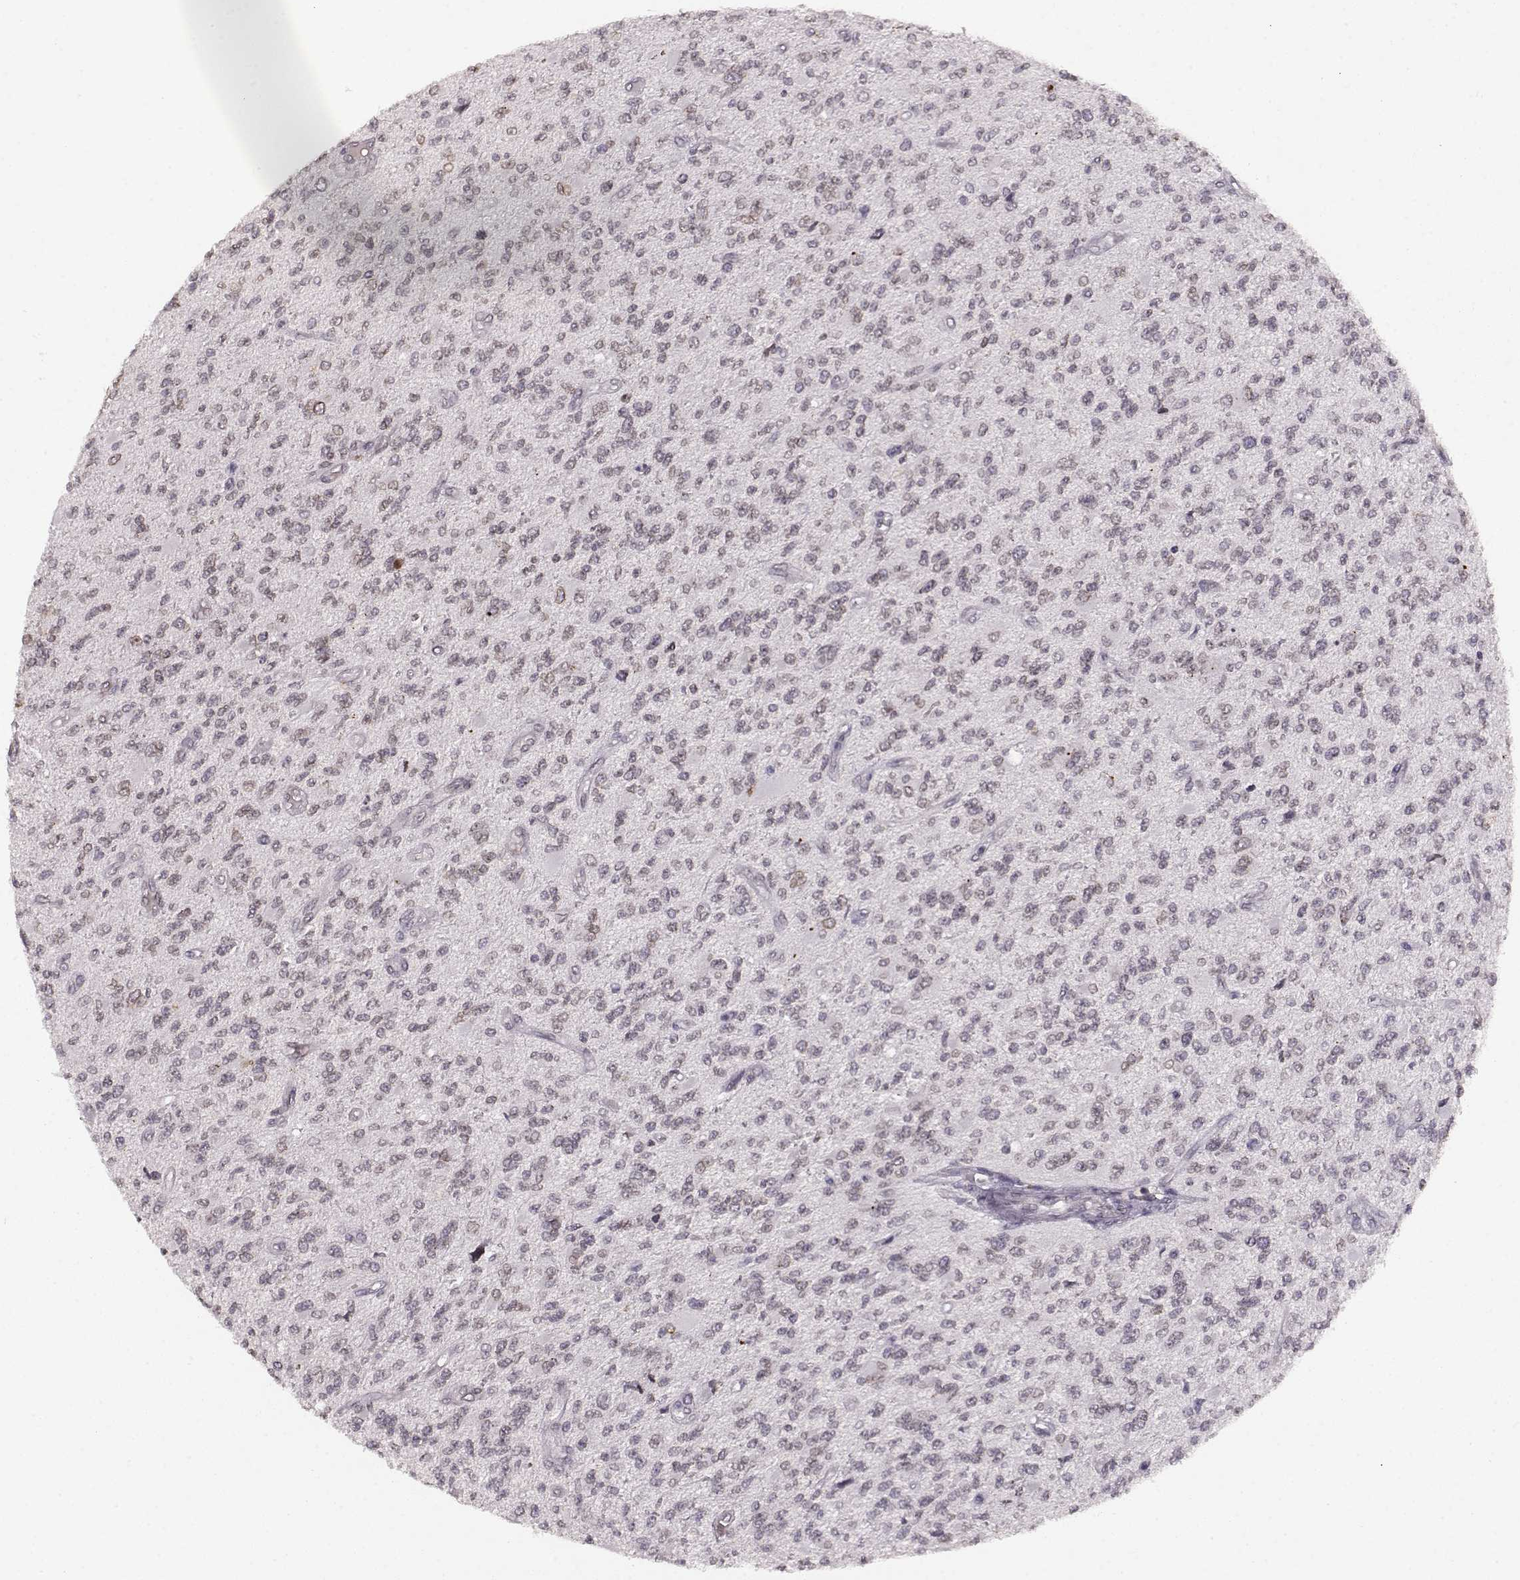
{"staining": {"intensity": "weak", "quantity": "25%-75%", "location": "cytoplasmic/membranous,nuclear"}, "tissue": "glioma", "cell_type": "Tumor cells", "image_type": "cancer", "snomed": [{"axis": "morphology", "description": "Glioma, malignant, High grade"}, {"axis": "topography", "description": "Brain"}], "caption": "Glioma tissue demonstrates weak cytoplasmic/membranous and nuclear expression in approximately 25%-75% of tumor cells, visualized by immunohistochemistry. The staining was performed using DAB (3,3'-diaminobenzidine), with brown indicating positive protein expression. Nuclei are stained blue with hematoxylin.", "gene": "DCAF12", "patient": {"sex": "female", "age": 63}}